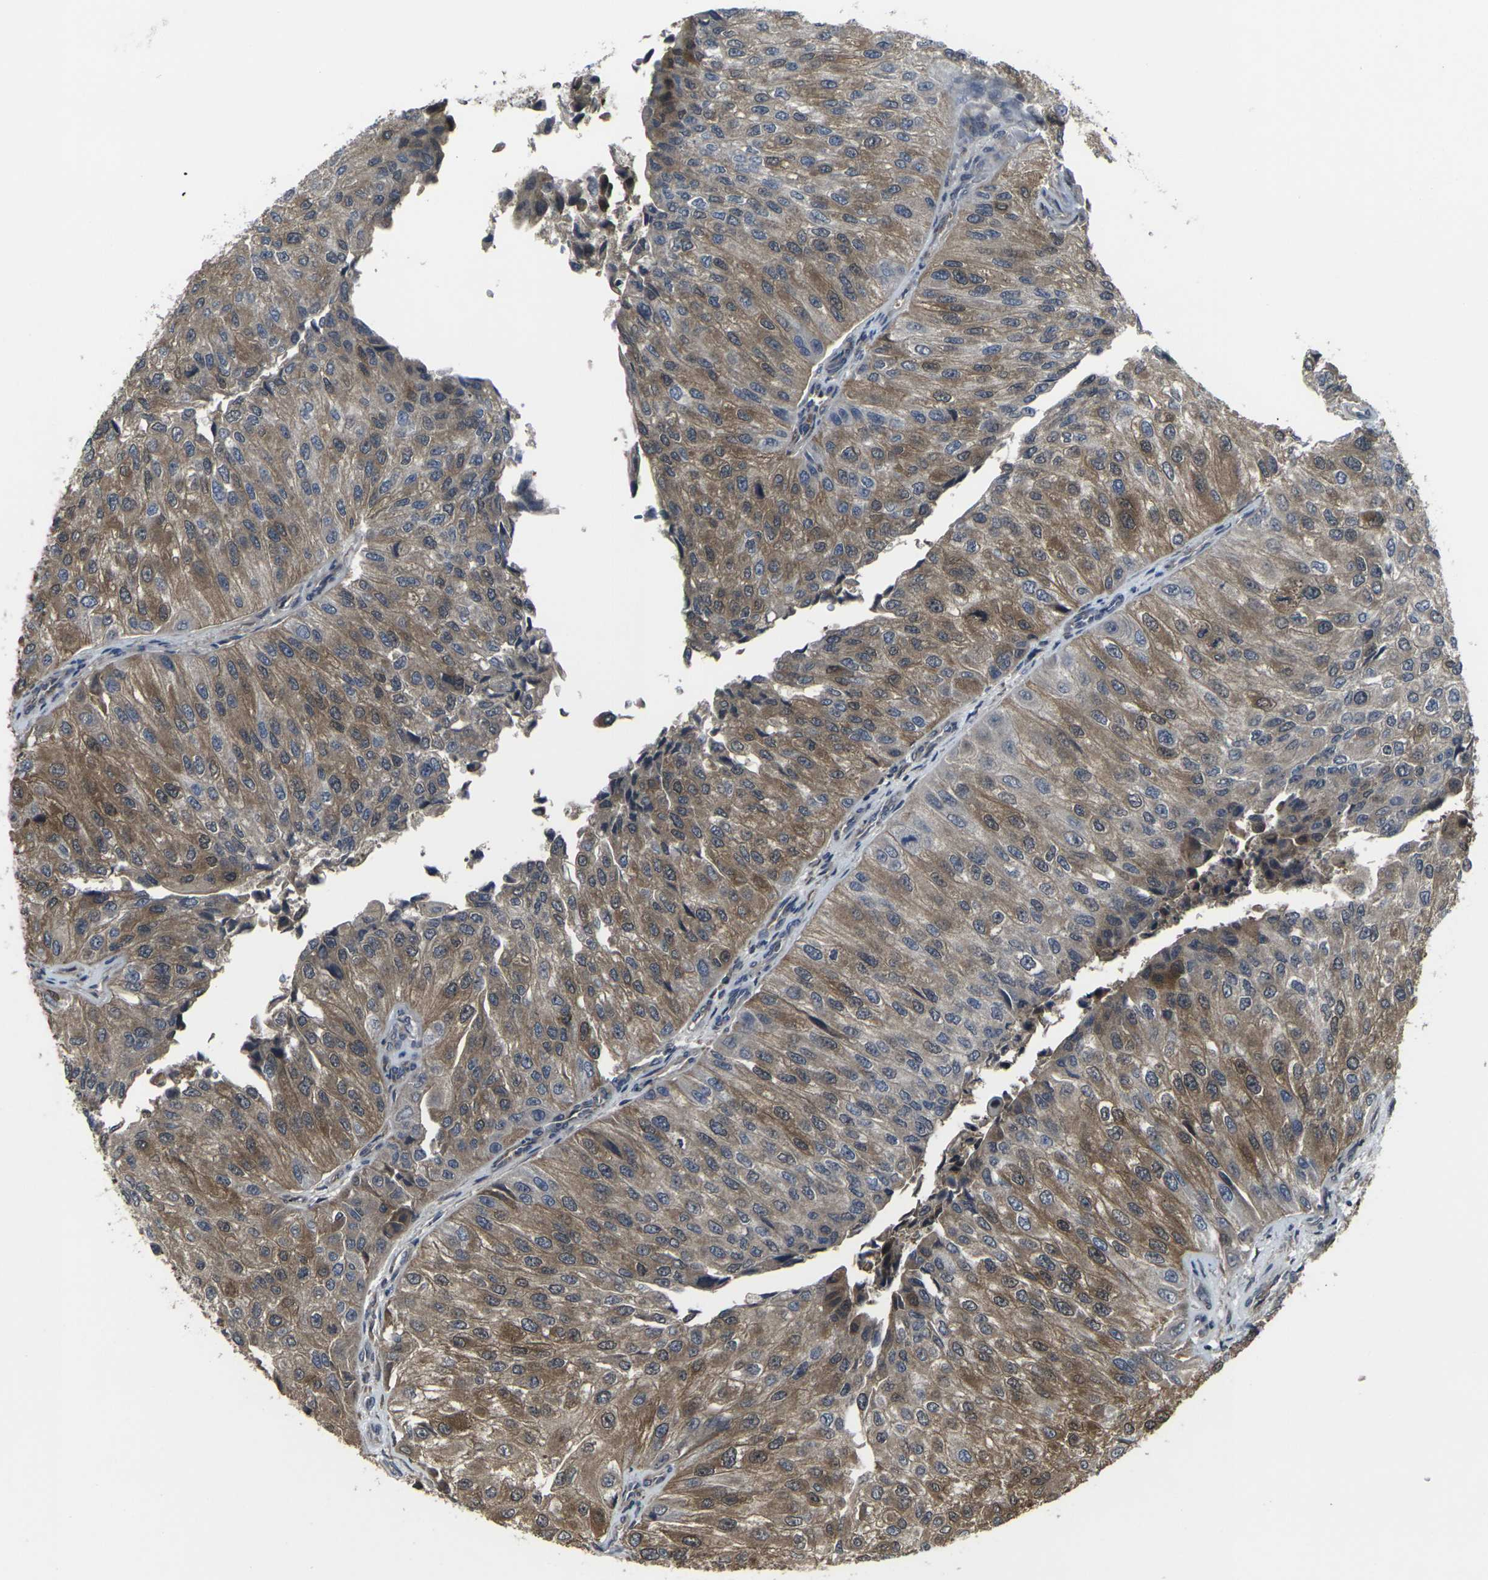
{"staining": {"intensity": "moderate", "quantity": ">75%", "location": "cytoplasmic/membranous"}, "tissue": "urothelial cancer", "cell_type": "Tumor cells", "image_type": "cancer", "snomed": [{"axis": "morphology", "description": "Urothelial carcinoma, High grade"}, {"axis": "topography", "description": "Kidney"}, {"axis": "topography", "description": "Urinary bladder"}], "caption": "This histopathology image reveals high-grade urothelial carcinoma stained with immunohistochemistry to label a protein in brown. The cytoplasmic/membranous of tumor cells show moderate positivity for the protein. Nuclei are counter-stained blue.", "gene": "PRKACB", "patient": {"sex": "male", "age": 77}}